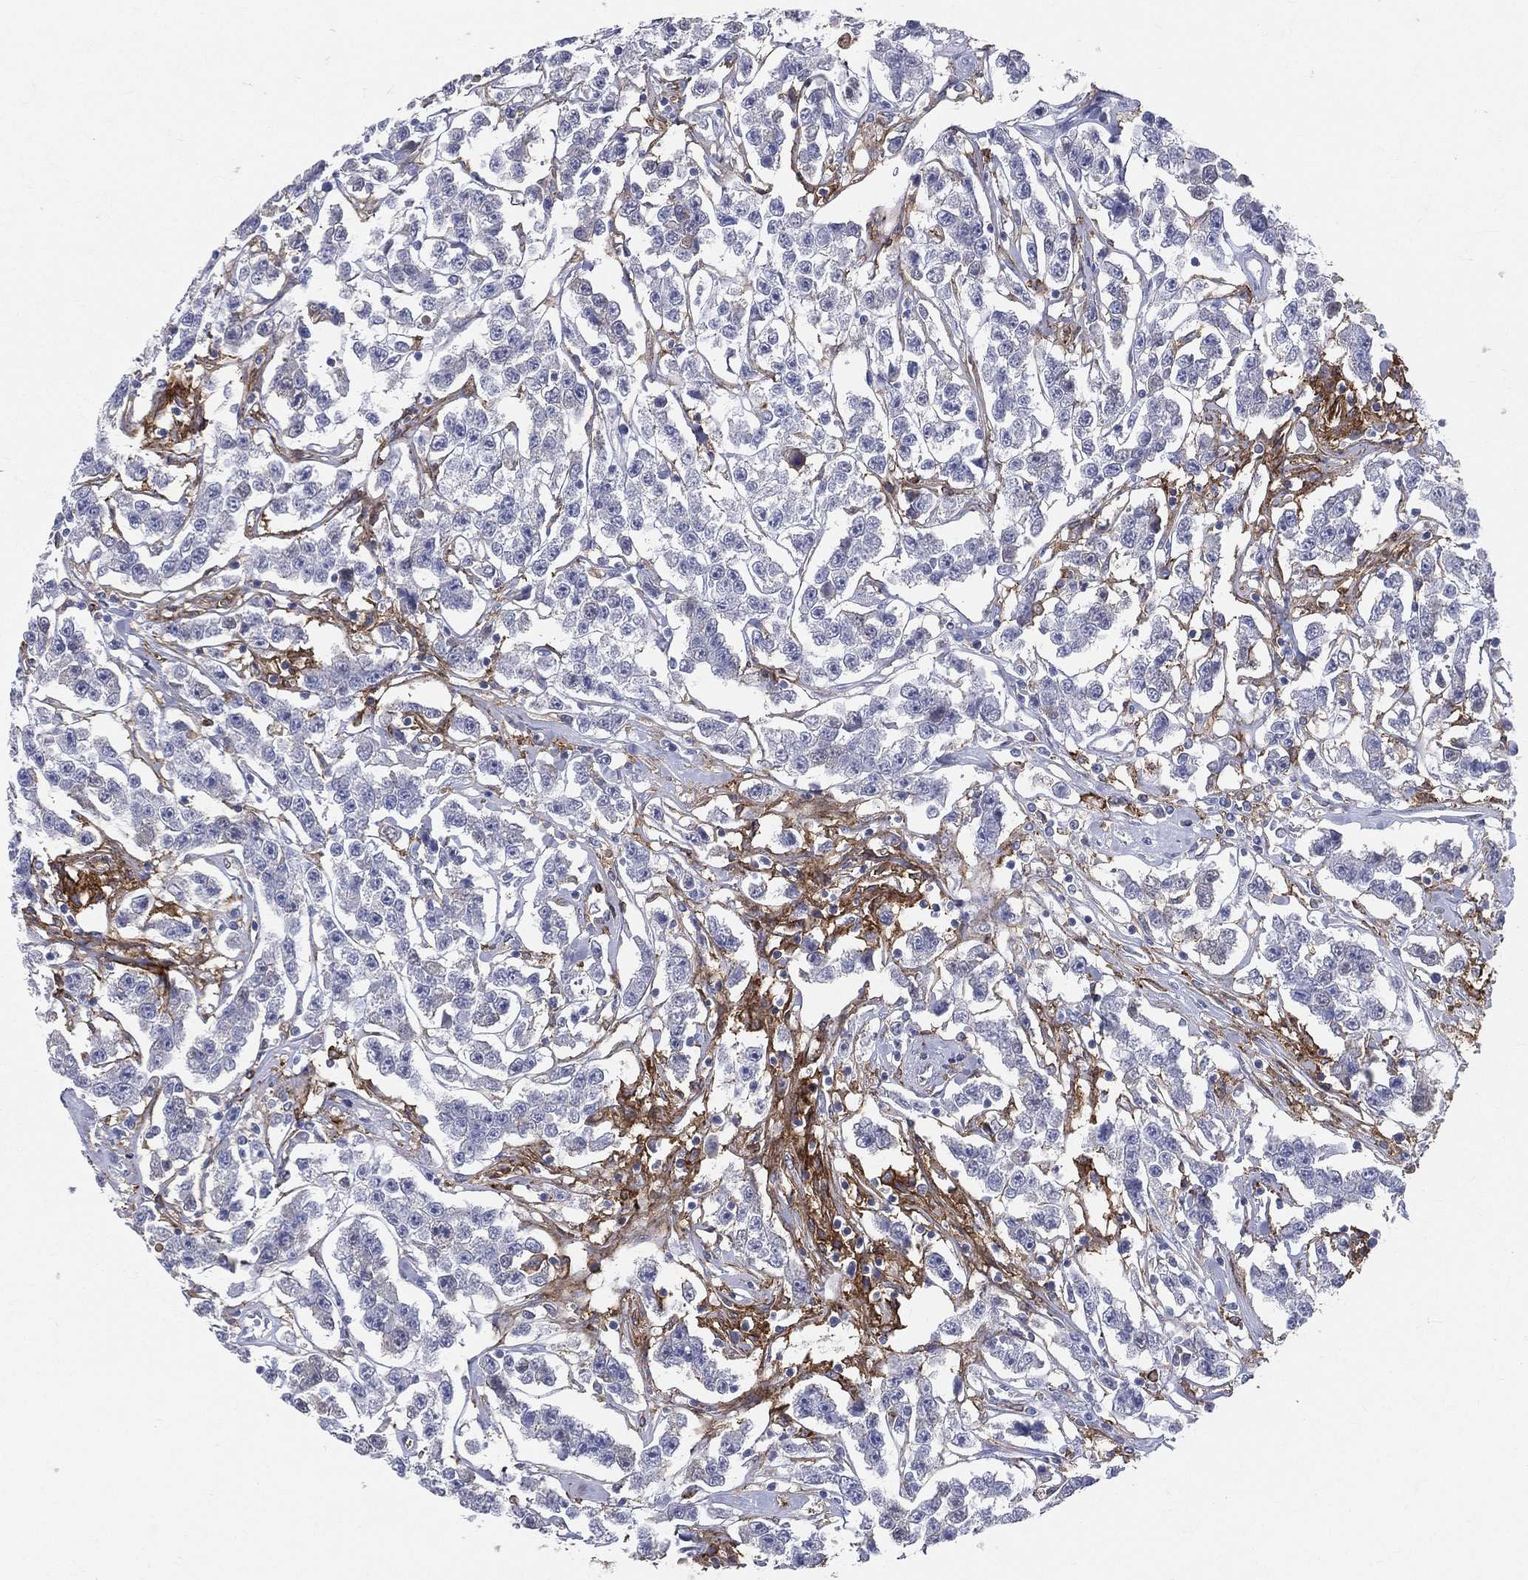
{"staining": {"intensity": "negative", "quantity": "none", "location": "none"}, "tissue": "testis cancer", "cell_type": "Tumor cells", "image_type": "cancer", "snomed": [{"axis": "morphology", "description": "Seminoma, NOS"}, {"axis": "topography", "description": "Testis"}], "caption": "Immunohistochemistry image of neoplastic tissue: testis cancer stained with DAB (3,3'-diaminobenzidine) reveals no significant protein staining in tumor cells. The staining was performed using DAB (3,3'-diaminobenzidine) to visualize the protein expression in brown, while the nuclei were stained in blue with hematoxylin (Magnification: 20x).", "gene": "CD33", "patient": {"sex": "male", "age": 59}}